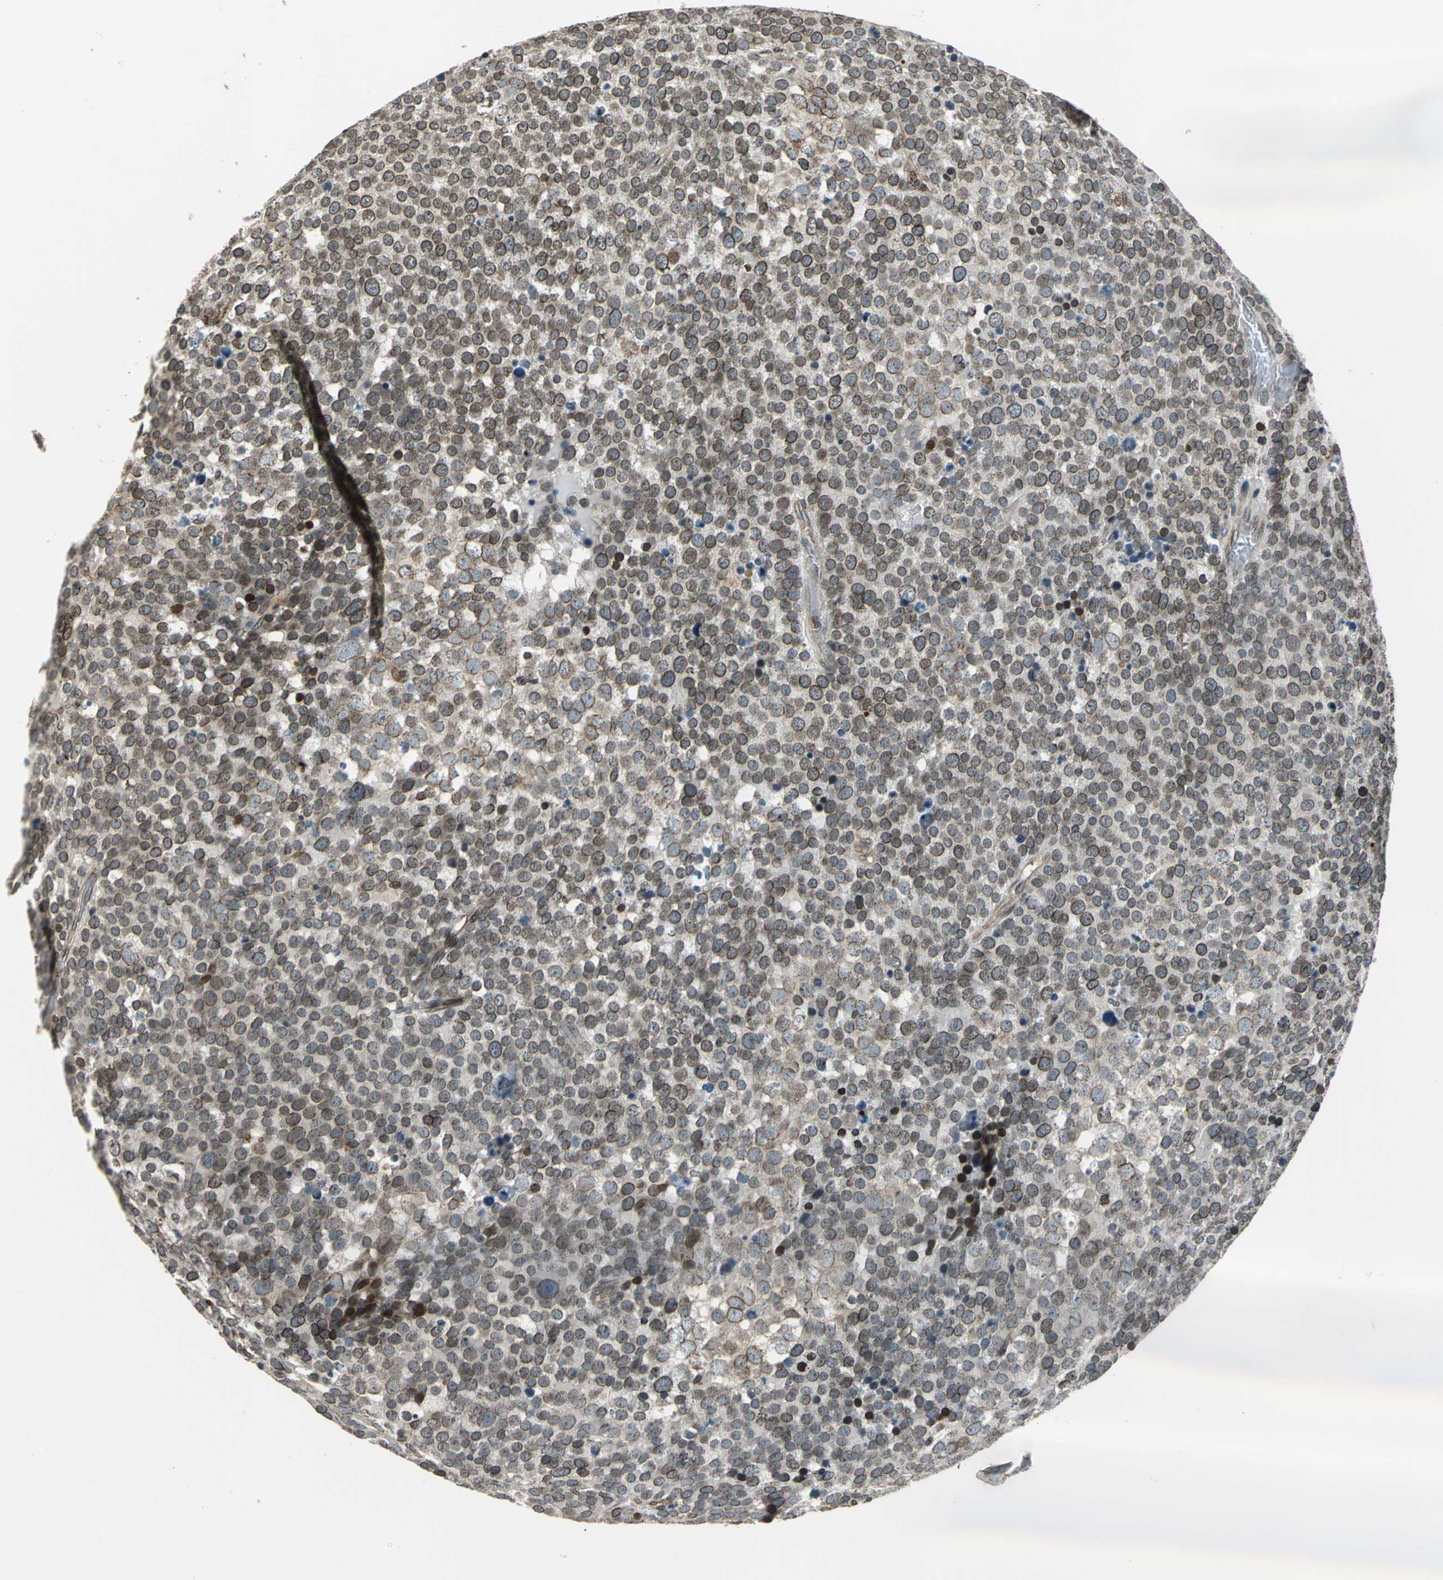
{"staining": {"intensity": "moderate", "quantity": ">75%", "location": "cytoplasmic/membranous,nuclear"}, "tissue": "testis cancer", "cell_type": "Tumor cells", "image_type": "cancer", "snomed": [{"axis": "morphology", "description": "Seminoma, NOS"}, {"axis": "topography", "description": "Testis"}], "caption": "Testis cancer was stained to show a protein in brown. There is medium levels of moderate cytoplasmic/membranous and nuclear staining in approximately >75% of tumor cells.", "gene": "BRIP1", "patient": {"sex": "male", "age": 71}}